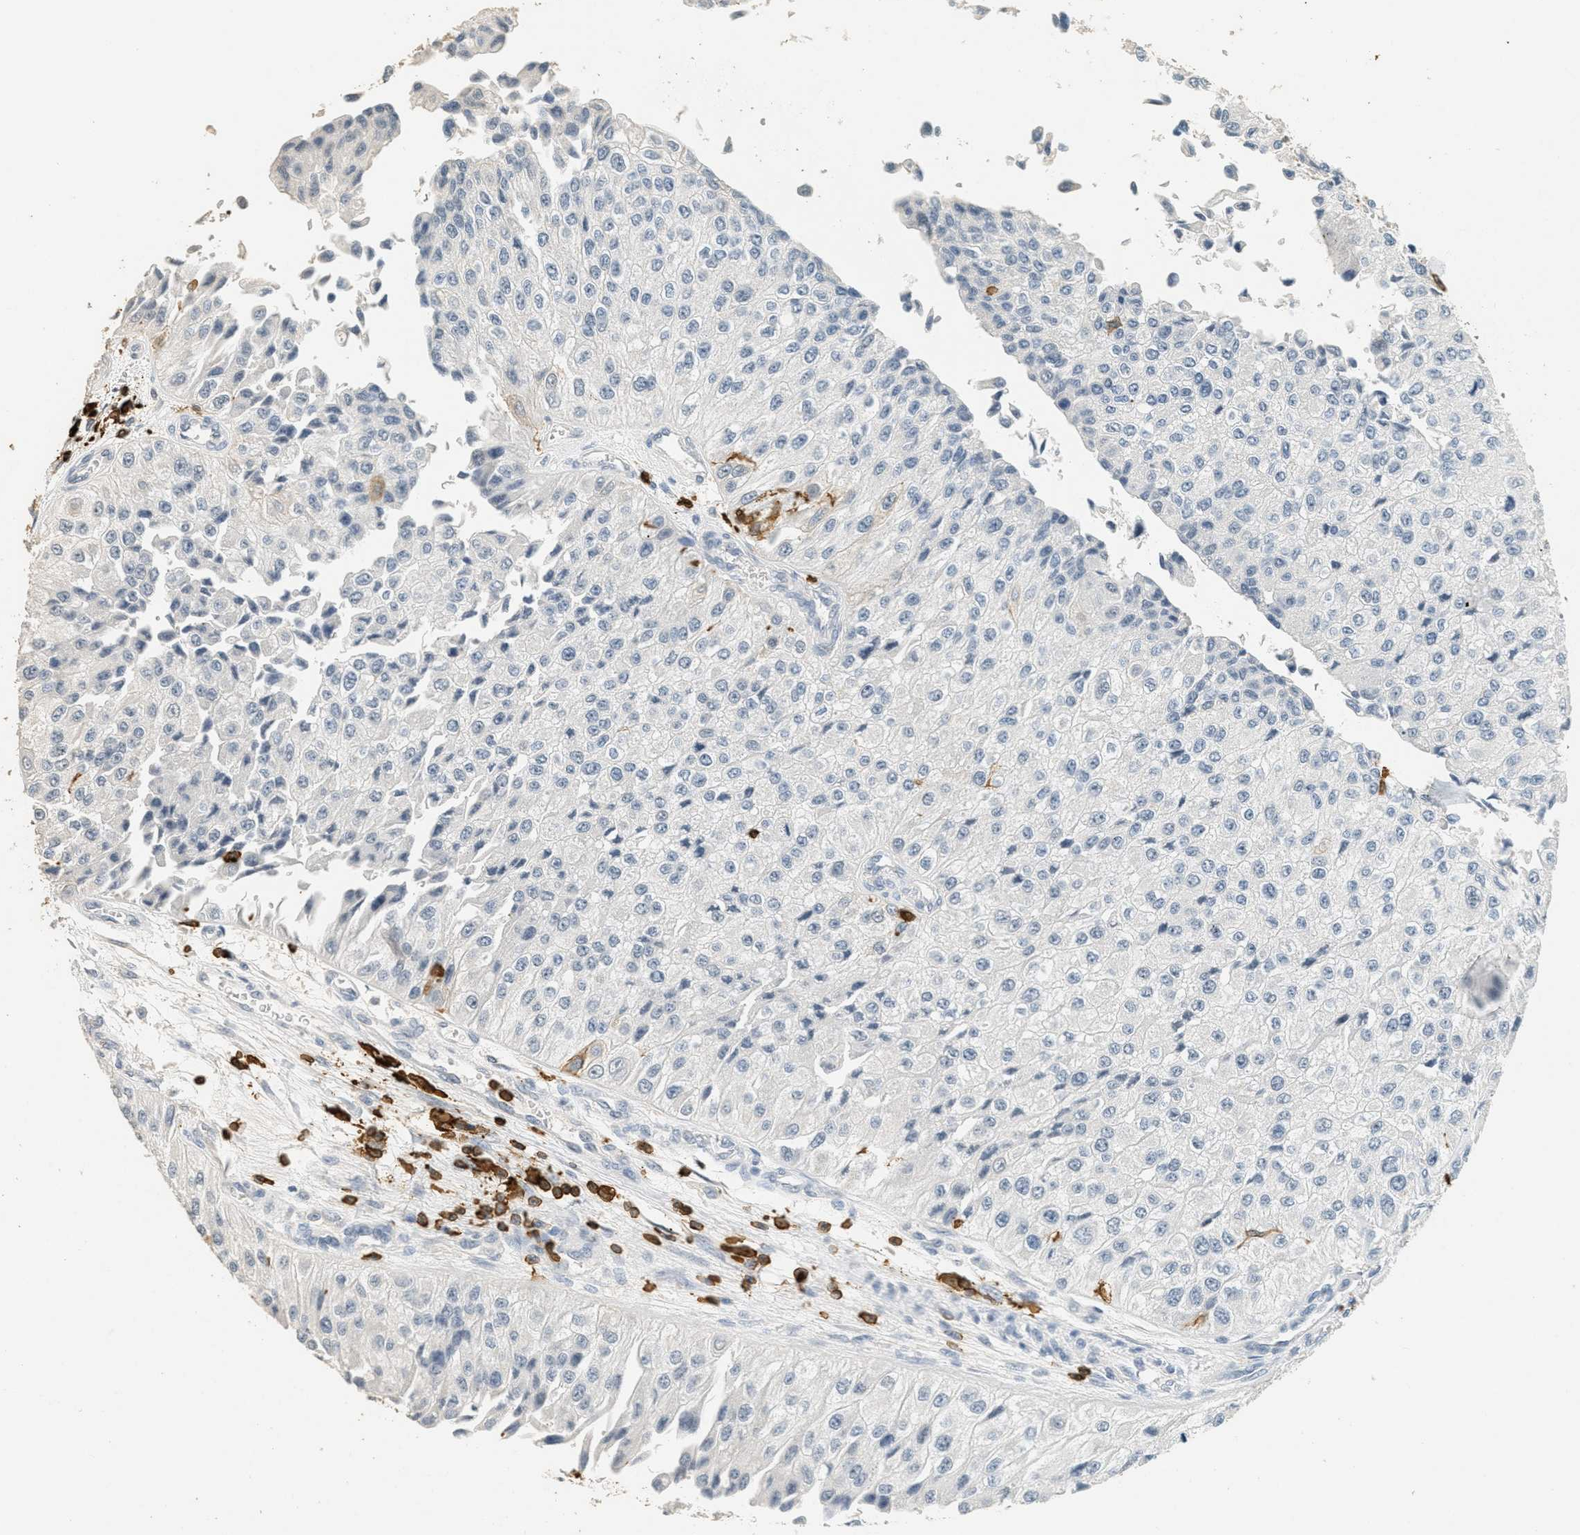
{"staining": {"intensity": "negative", "quantity": "none", "location": "none"}, "tissue": "urothelial cancer", "cell_type": "Tumor cells", "image_type": "cancer", "snomed": [{"axis": "morphology", "description": "Urothelial carcinoma, High grade"}, {"axis": "topography", "description": "Kidney"}, {"axis": "topography", "description": "Urinary bladder"}], "caption": "Tumor cells show no significant protein positivity in urothelial cancer. (Stains: DAB (3,3'-diaminobenzidine) immunohistochemistry (IHC) with hematoxylin counter stain, Microscopy: brightfield microscopy at high magnification).", "gene": "LSP1", "patient": {"sex": "male", "age": 77}}